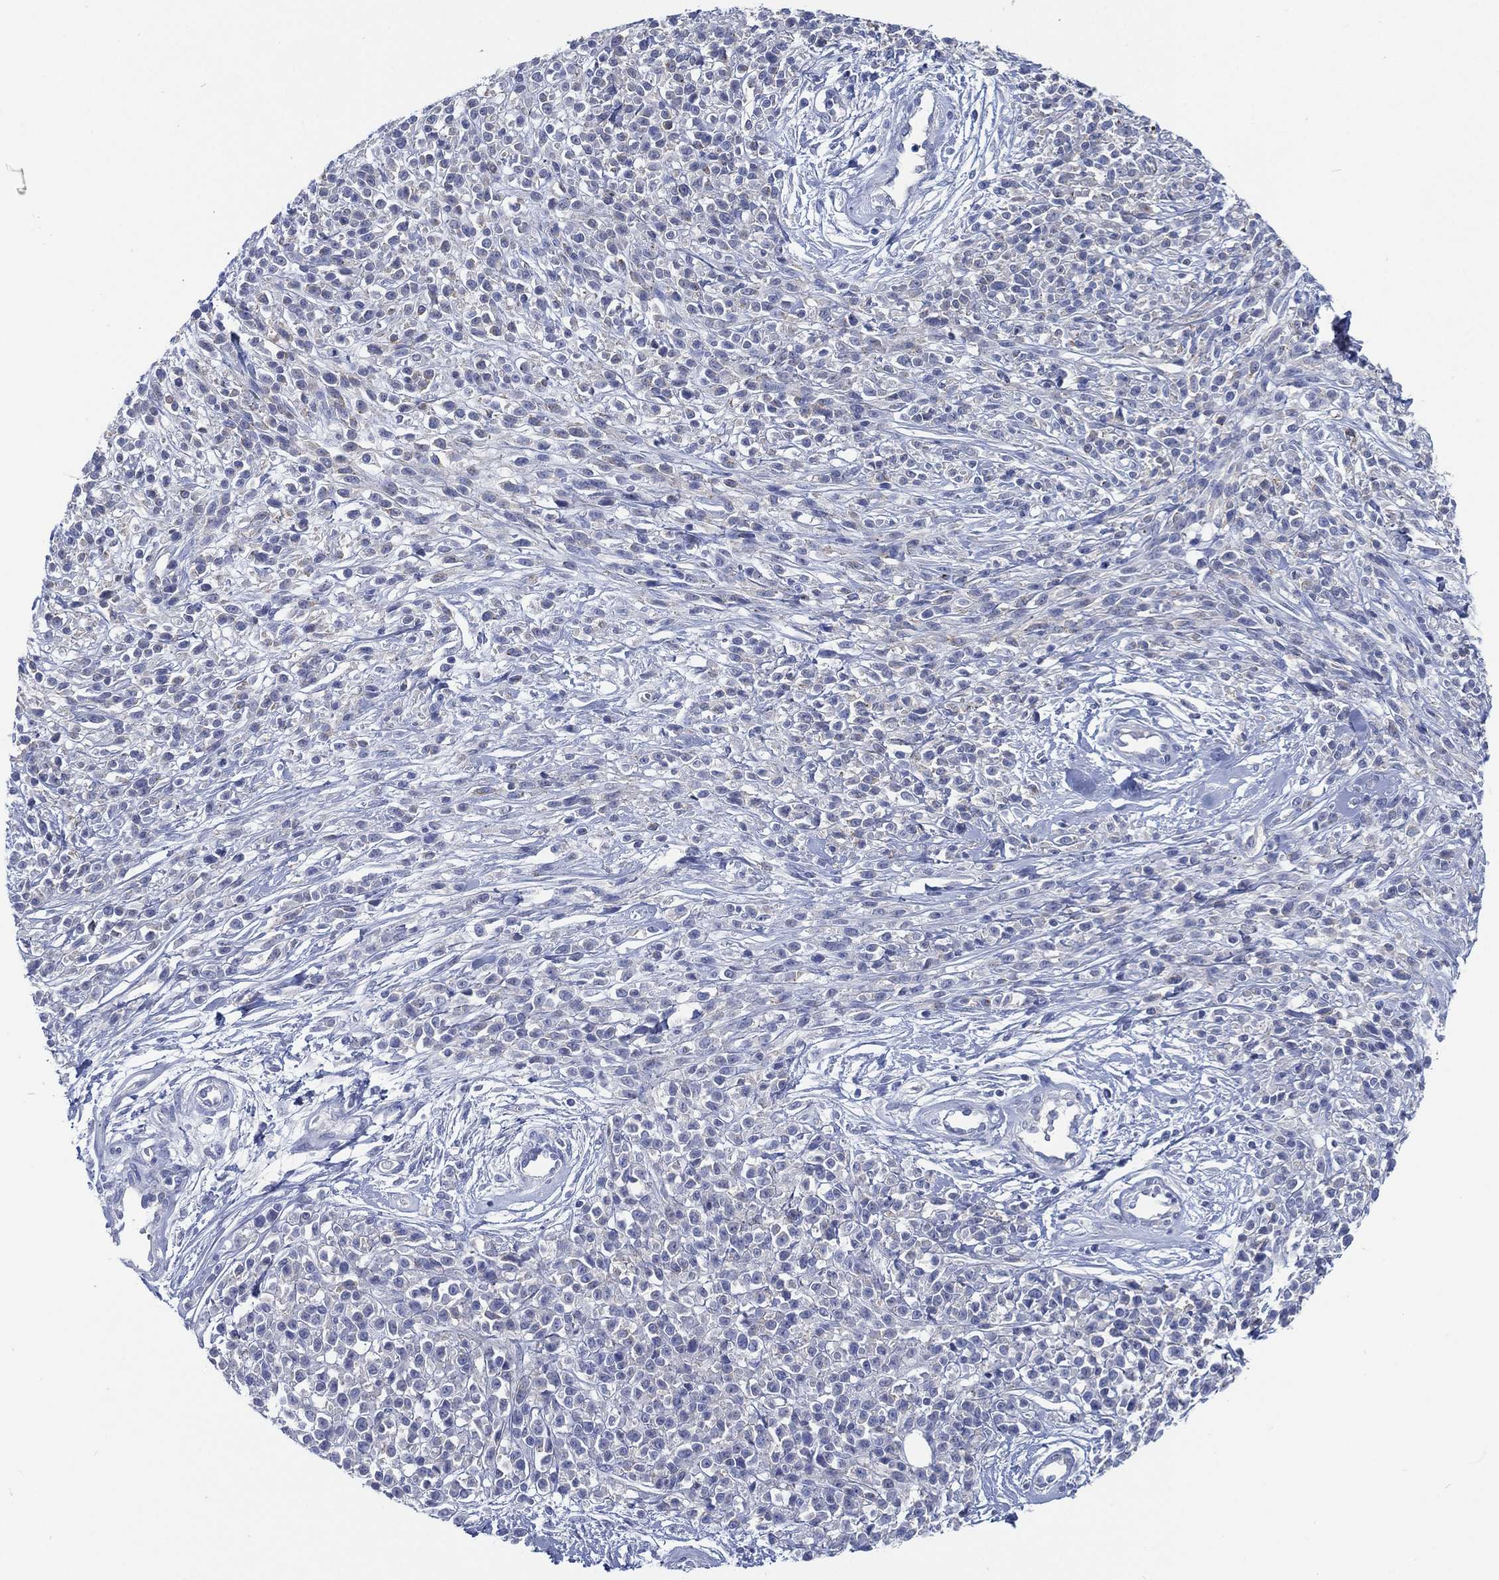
{"staining": {"intensity": "negative", "quantity": "none", "location": "none"}, "tissue": "melanoma", "cell_type": "Tumor cells", "image_type": "cancer", "snomed": [{"axis": "morphology", "description": "Malignant melanoma, NOS"}, {"axis": "topography", "description": "Skin"}, {"axis": "topography", "description": "Skin of trunk"}], "caption": "A high-resolution photomicrograph shows IHC staining of melanoma, which demonstrates no significant positivity in tumor cells.", "gene": "C5orf46", "patient": {"sex": "male", "age": 74}}